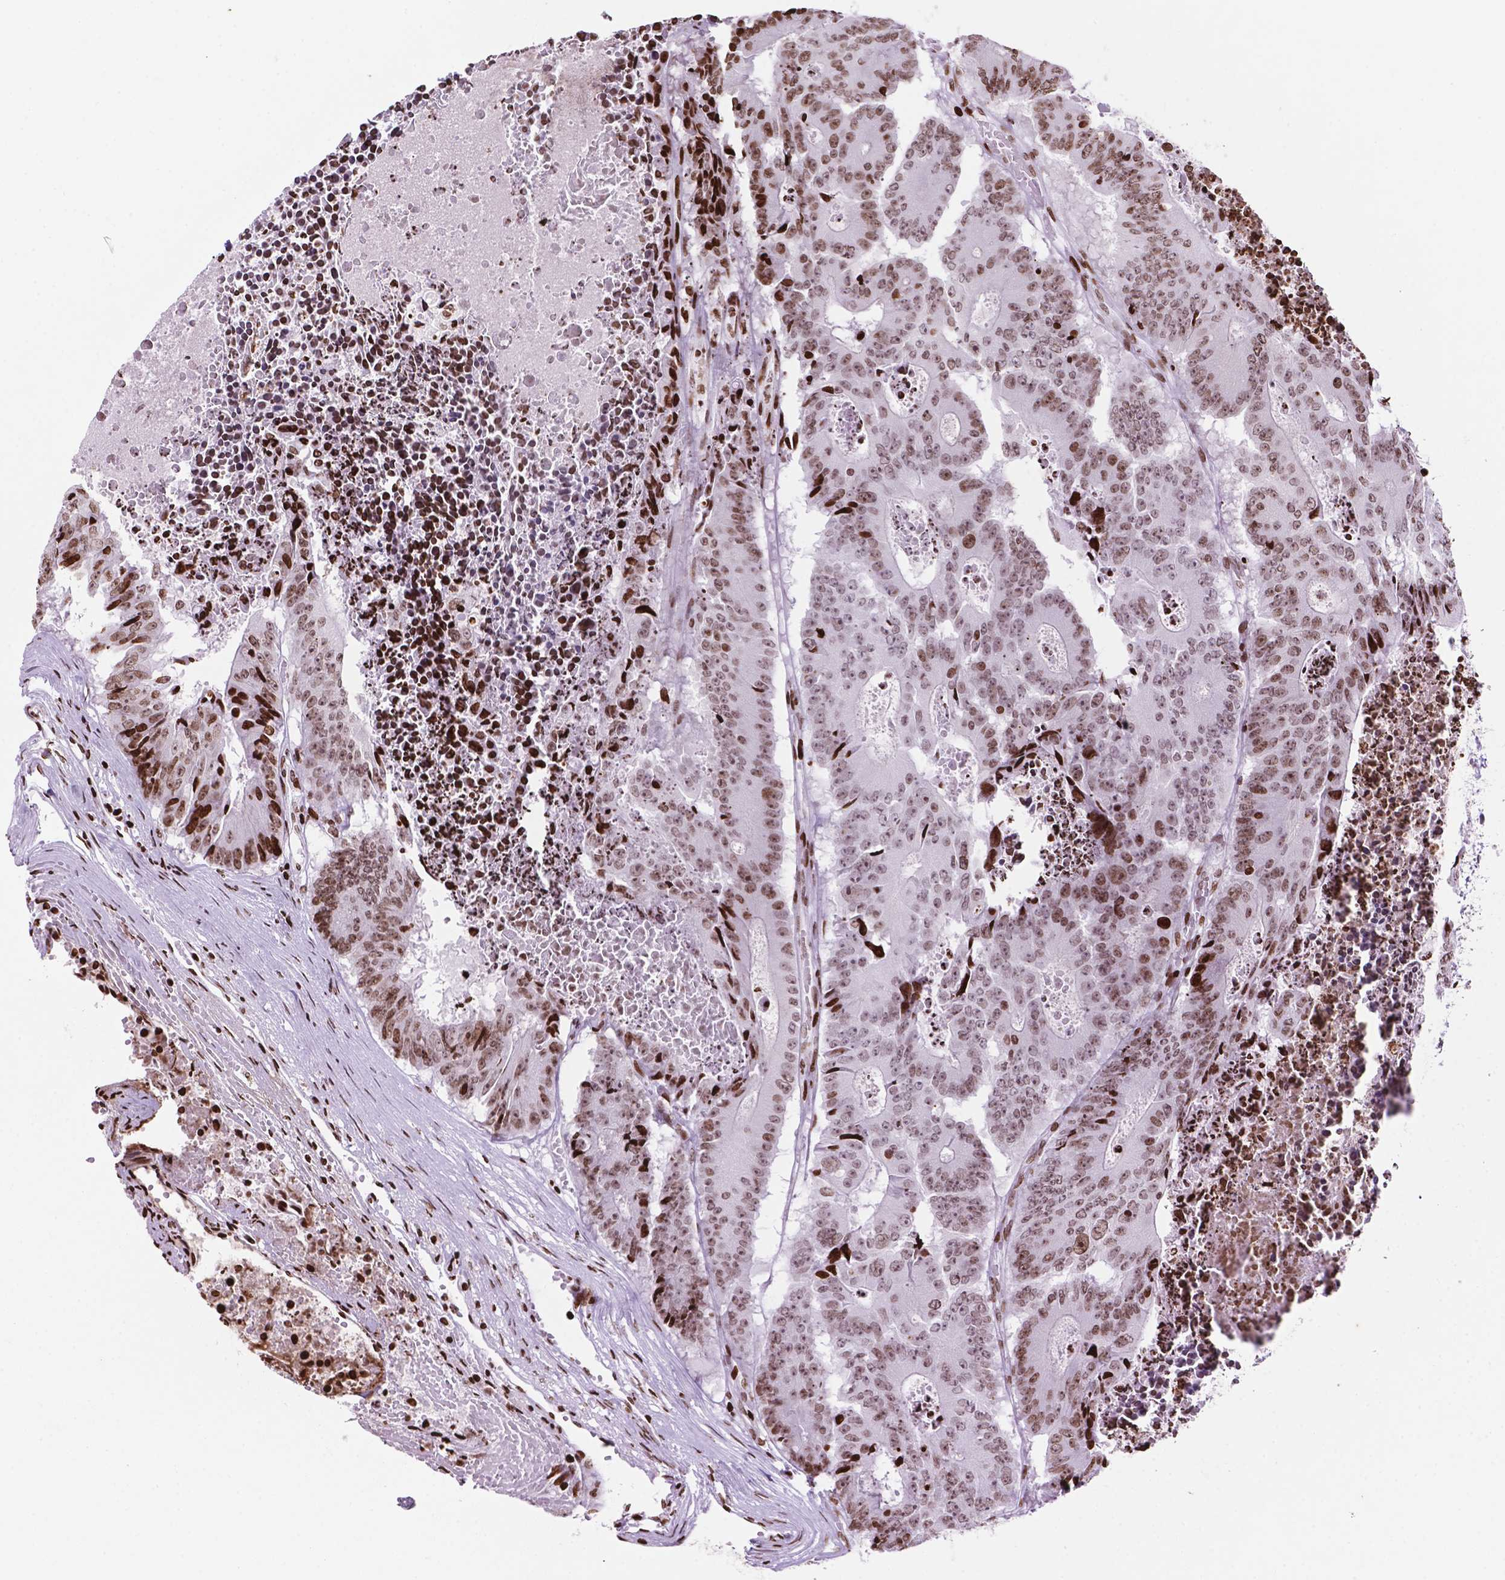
{"staining": {"intensity": "moderate", "quantity": ">75%", "location": "nuclear"}, "tissue": "colorectal cancer", "cell_type": "Tumor cells", "image_type": "cancer", "snomed": [{"axis": "morphology", "description": "Adenocarcinoma, NOS"}, {"axis": "topography", "description": "Colon"}], "caption": "The photomicrograph shows staining of colorectal cancer (adenocarcinoma), revealing moderate nuclear protein positivity (brown color) within tumor cells.", "gene": "TMEM250", "patient": {"sex": "male", "age": 87}}